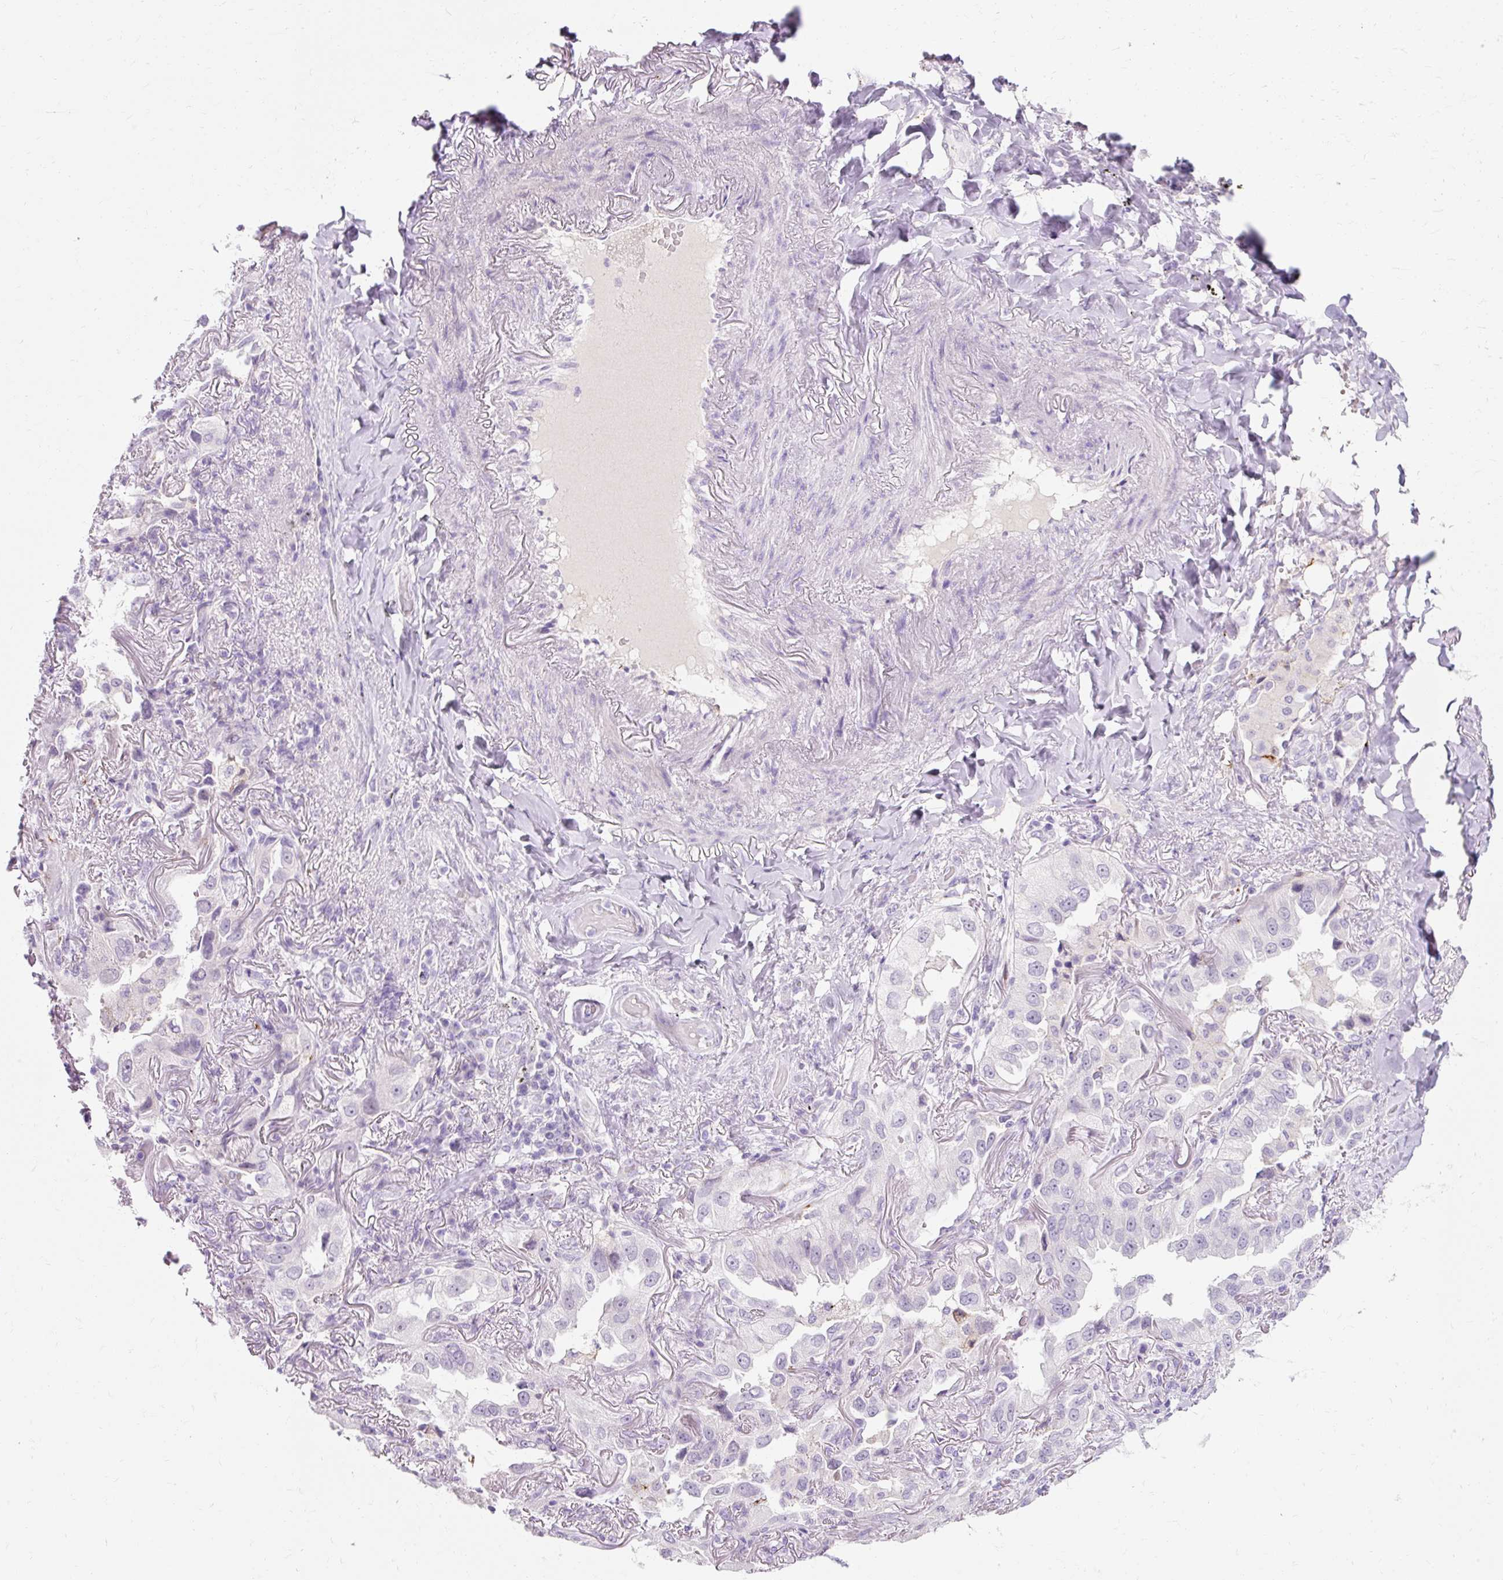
{"staining": {"intensity": "negative", "quantity": "none", "location": "none"}, "tissue": "lung cancer", "cell_type": "Tumor cells", "image_type": "cancer", "snomed": [{"axis": "morphology", "description": "Adenocarcinoma, NOS"}, {"axis": "topography", "description": "Lung"}], "caption": "The immunohistochemistry image has no significant expression in tumor cells of adenocarcinoma (lung) tissue. (Stains: DAB immunohistochemistry with hematoxylin counter stain, Microscopy: brightfield microscopy at high magnification).", "gene": "CLDN25", "patient": {"sex": "female", "age": 69}}